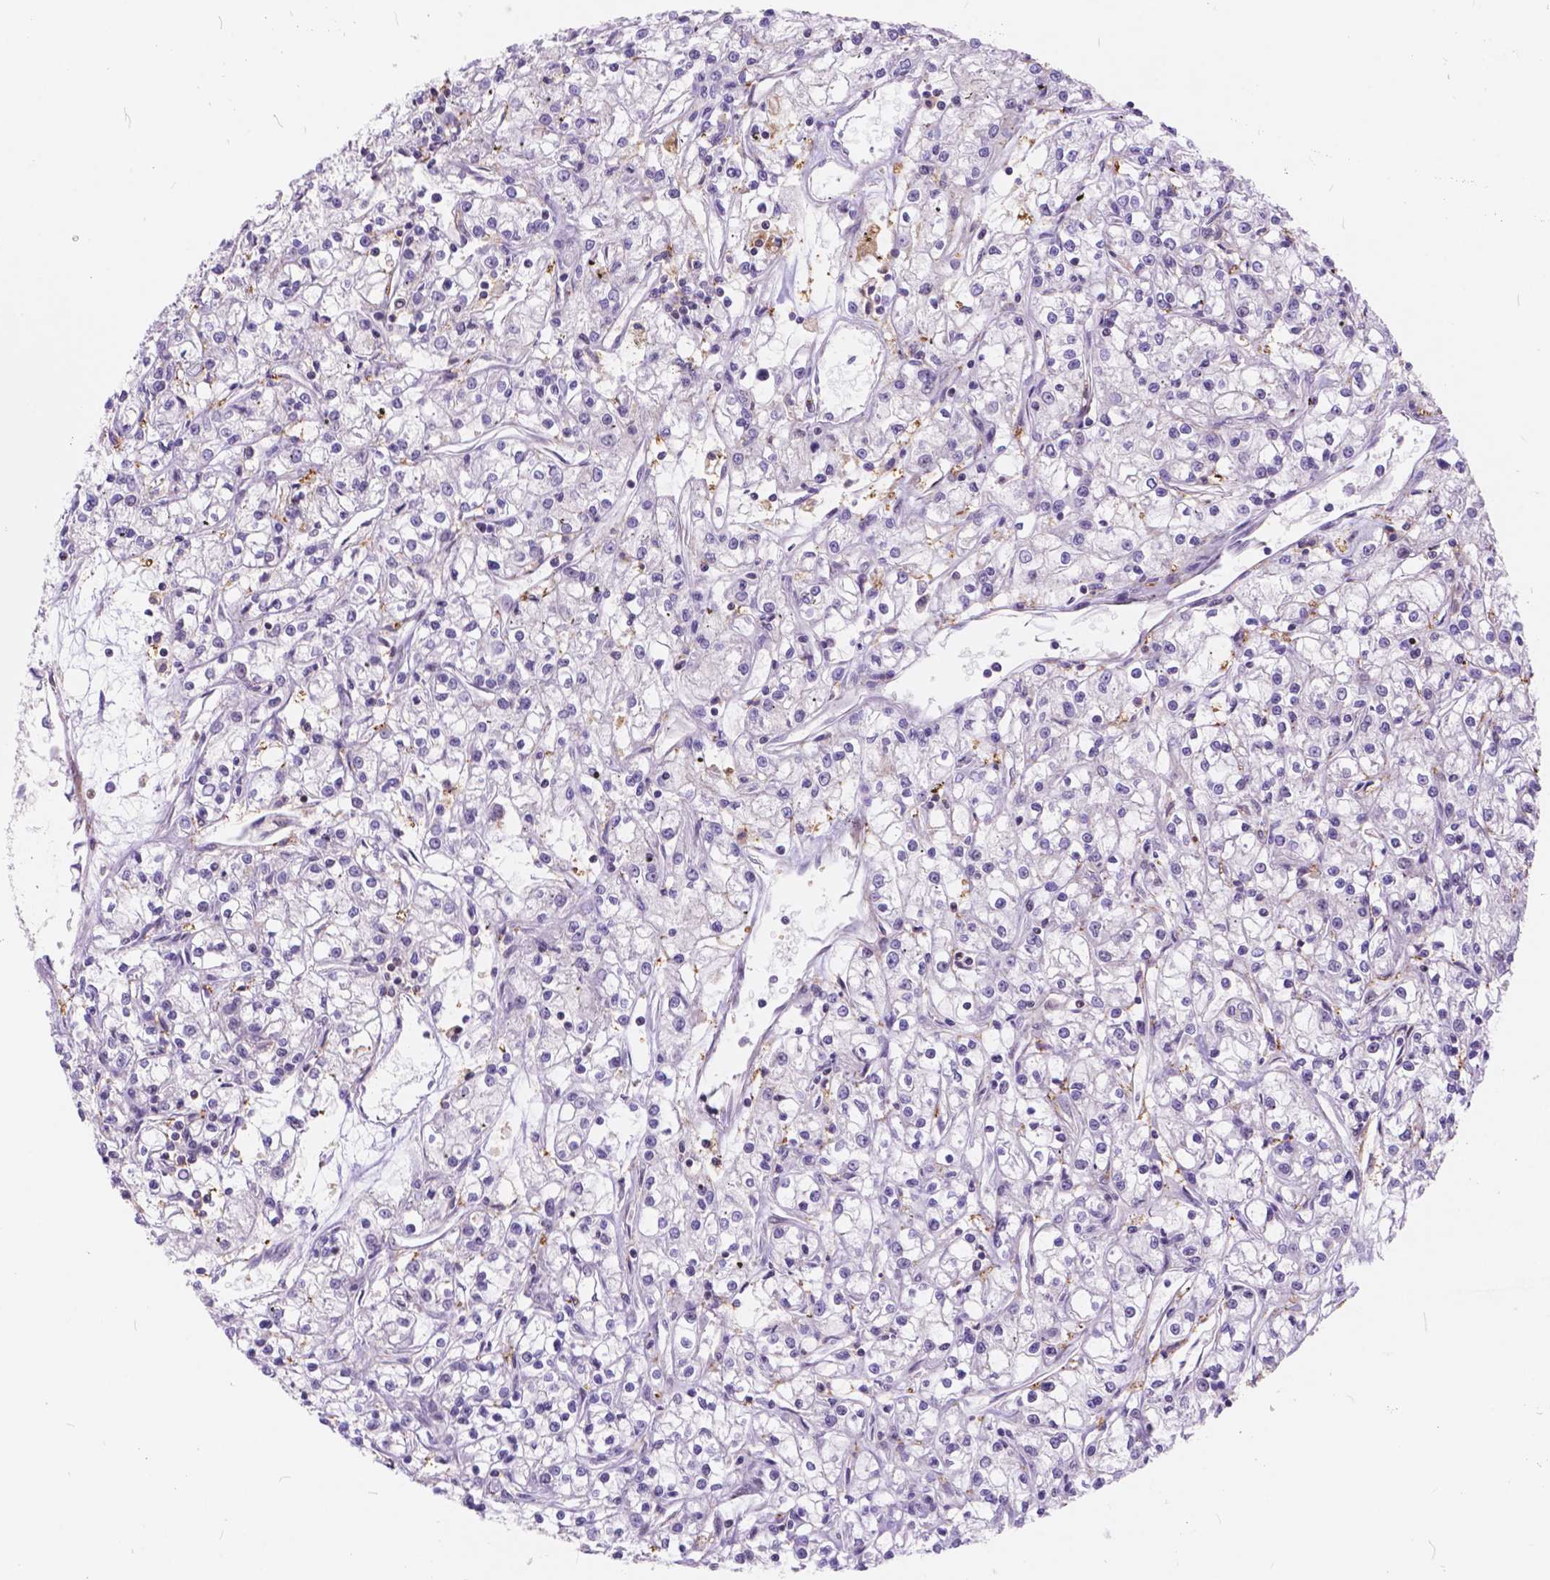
{"staining": {"intensity": "negative", "quantity": "none", "location": "none"}, "tissue": "renal cancer", "cell_type": "Tumor cells", "image_type": "cancer", "snomed": [{"axis": "morphology", "description": "Adenocarcinoma, NOS"}, {"axis": "topography", "description": "Kidney"}], "caption": "Tumor cells are negative for brown protein staining in renal adenocarcinoma.", "gene": "MAN2C1", "patient": {"sex": "female", "age": 59}}